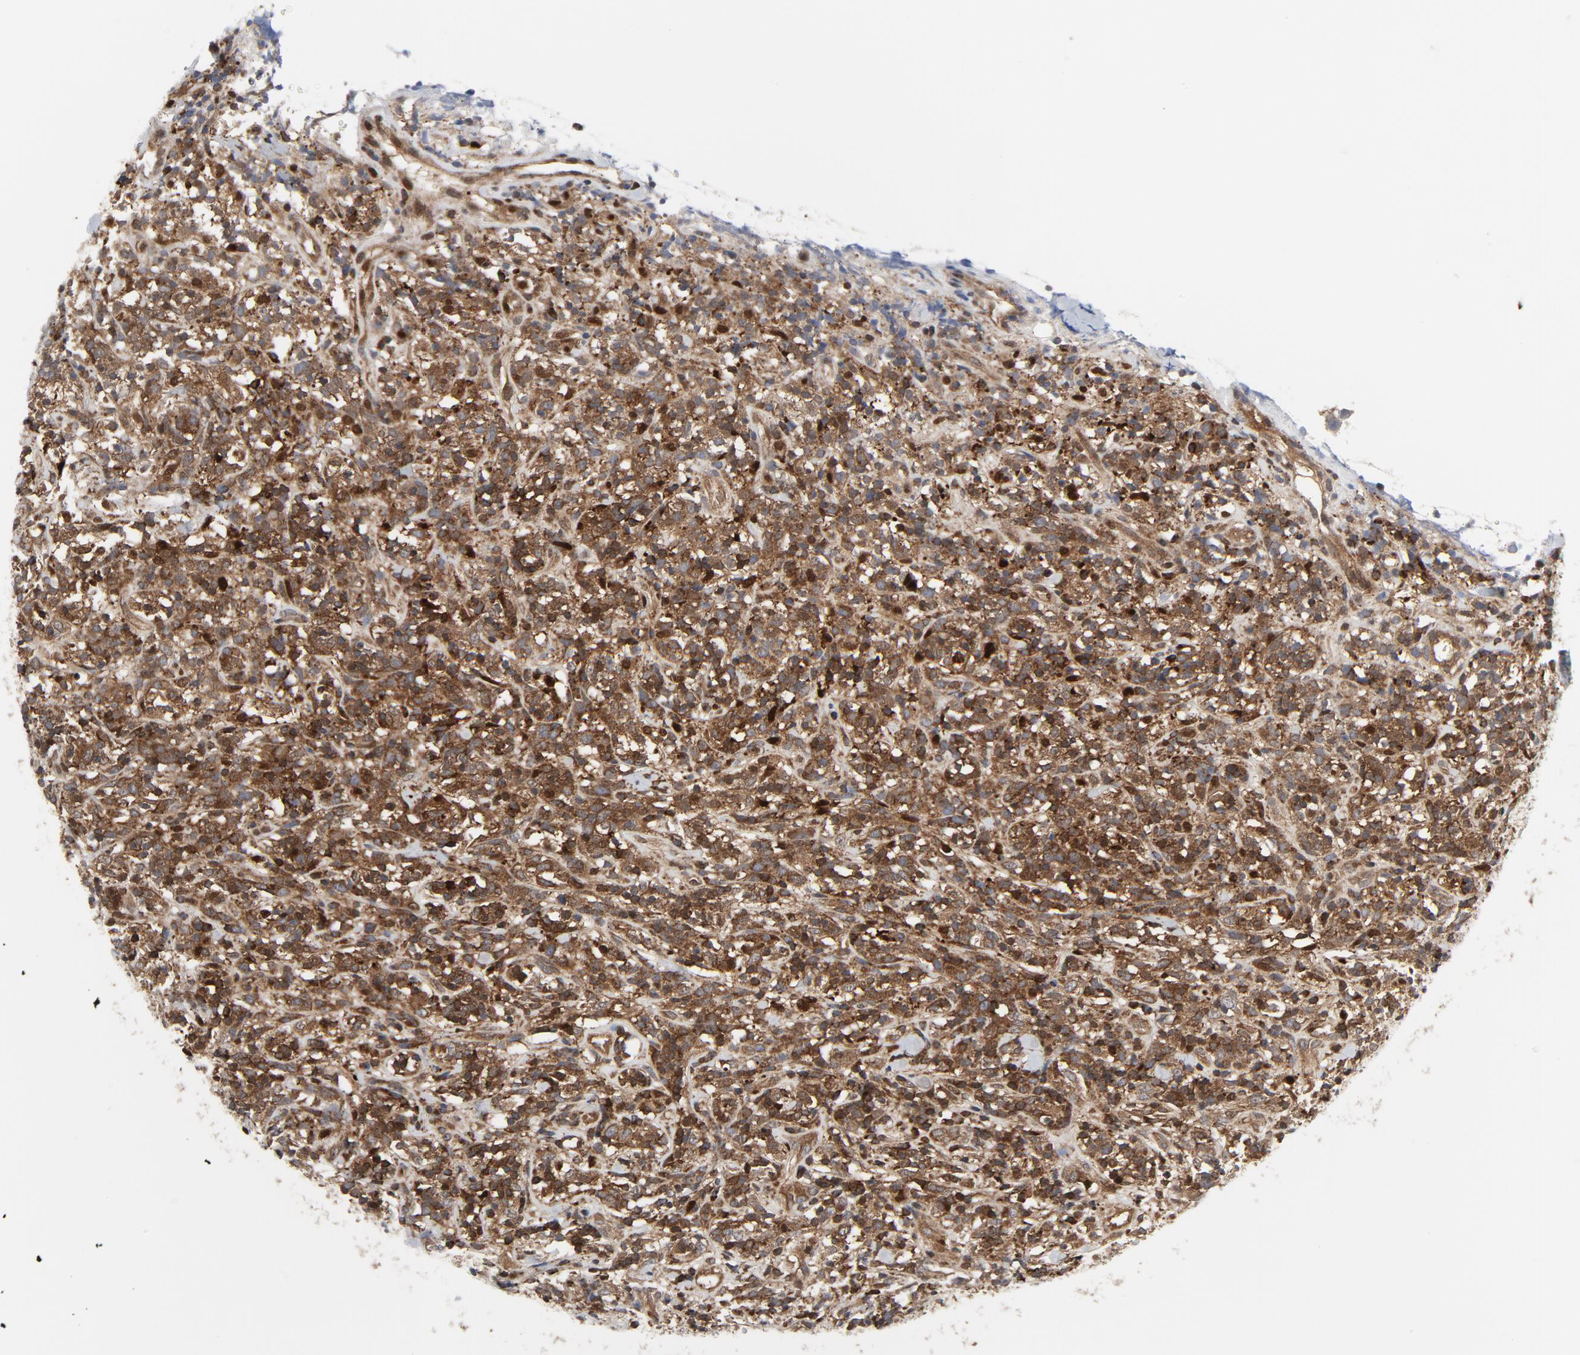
{"staining": {"intensity": "moderate", "quantity": ">75%", "location": "cytoplasmic/membranous"}, "tissue": "lymphoma", "cell_type": "Tumor cells", "image_type": "cancer", "snomed": [{"axis": "morphology", "description": "Malignant lymphoma, non-Hodgkin's type, High grade"}, {"axis": "topography", "description": "Lymph node"}], "caption": "DAB immunohistochemical staining of lymphoma demonstrates moderate cytoplasmic/membranous protein positivity in about >75% of tumor cells. (brown staining indicates protein expression, while blue staining denotes nuclei).", "gene": "YES1", "patient": {"sex": "female", "age": 73}}